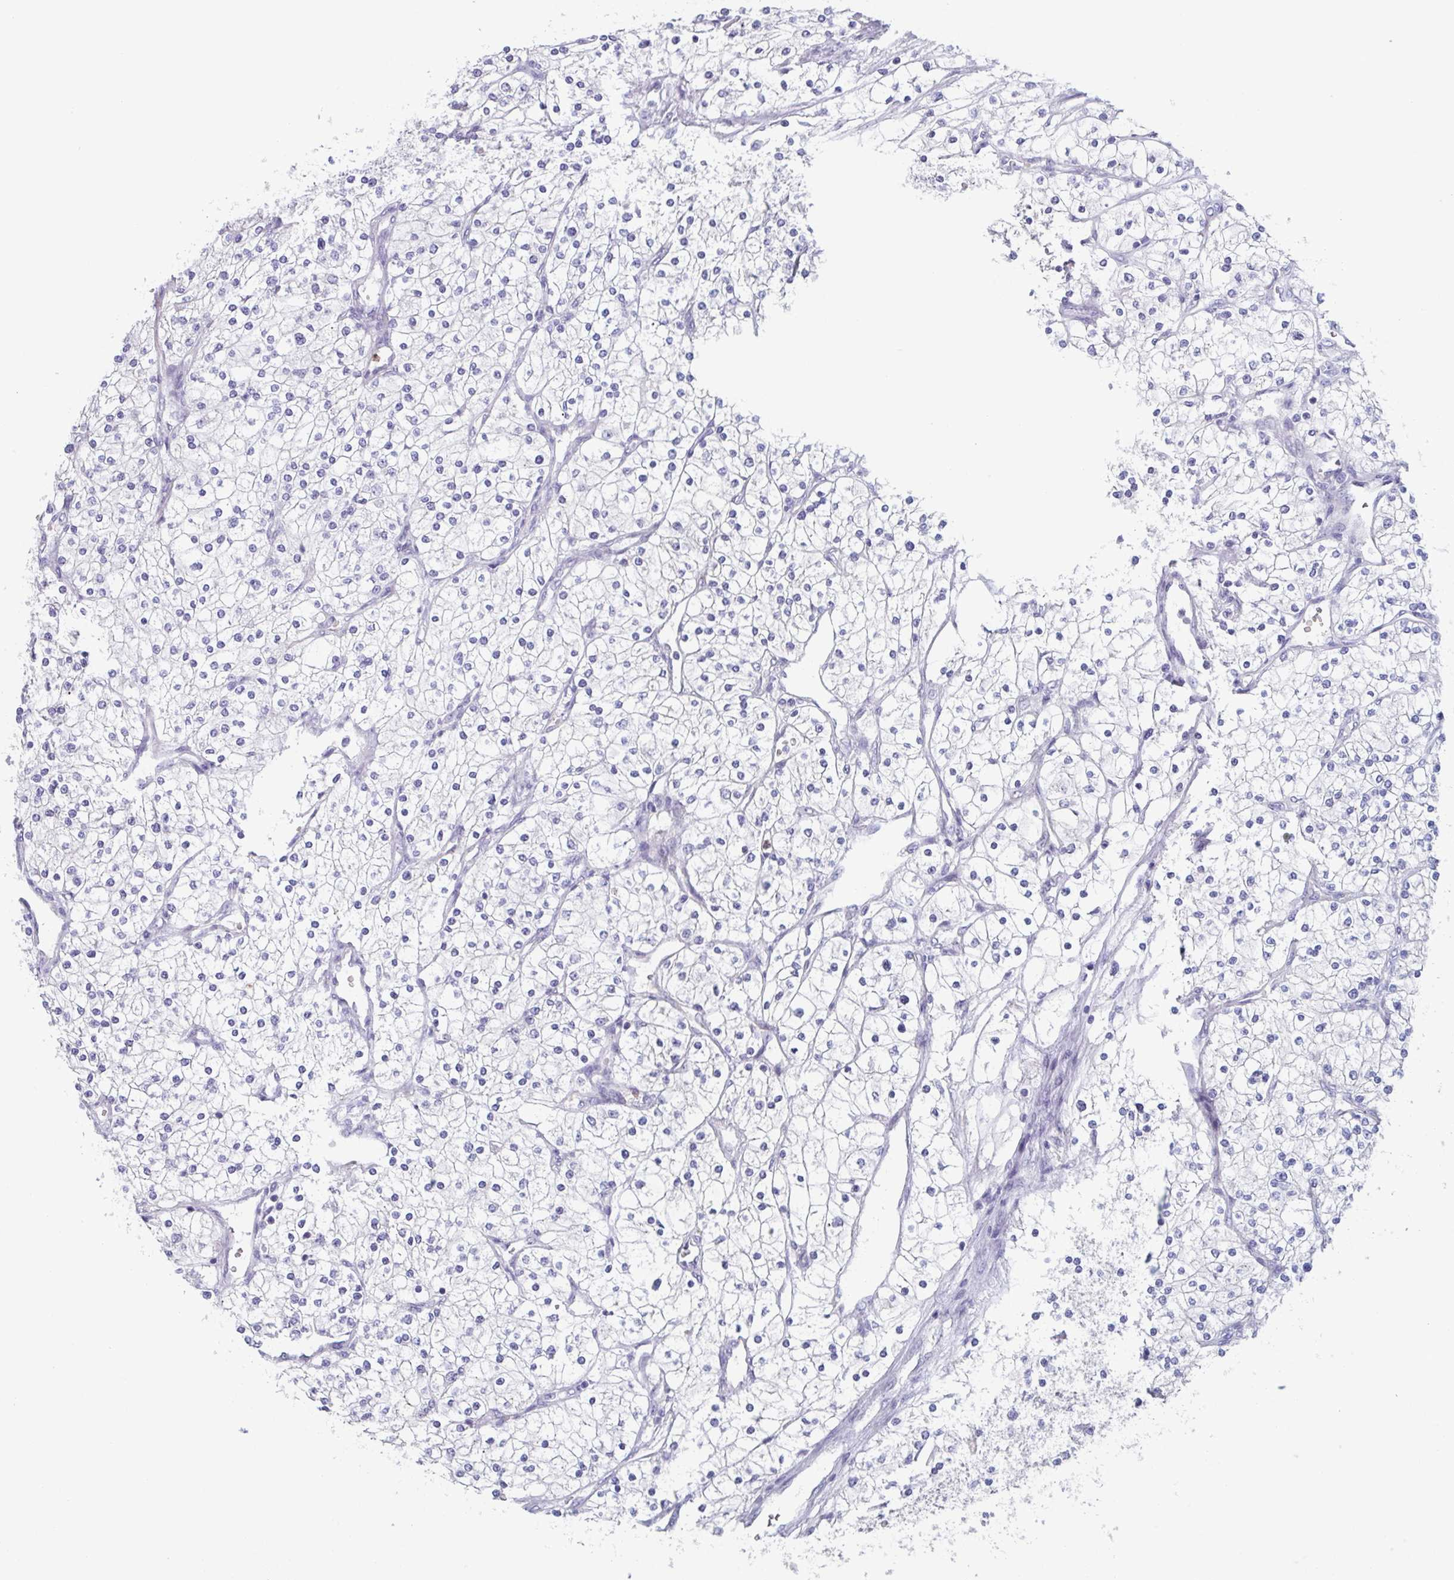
{"staining": {"intensity": "negative", "quantity": "none", "location": "none"}, "tissue": "renal cancer", "cell_type": "Tumor cells", "image_type": "cancer", "snomed": [{"axis": "morphology", "description": "Adenocarcinoma, NOS"}, {"axis": "topography", "description": "Kidney"}], "caption": "This is an IHC histopathology image of human renal cancer (adenocarcinoma). There is no positivity in tumor cells.", "gene": "BPI", "patient": {"sex": "male", "age": 80}}